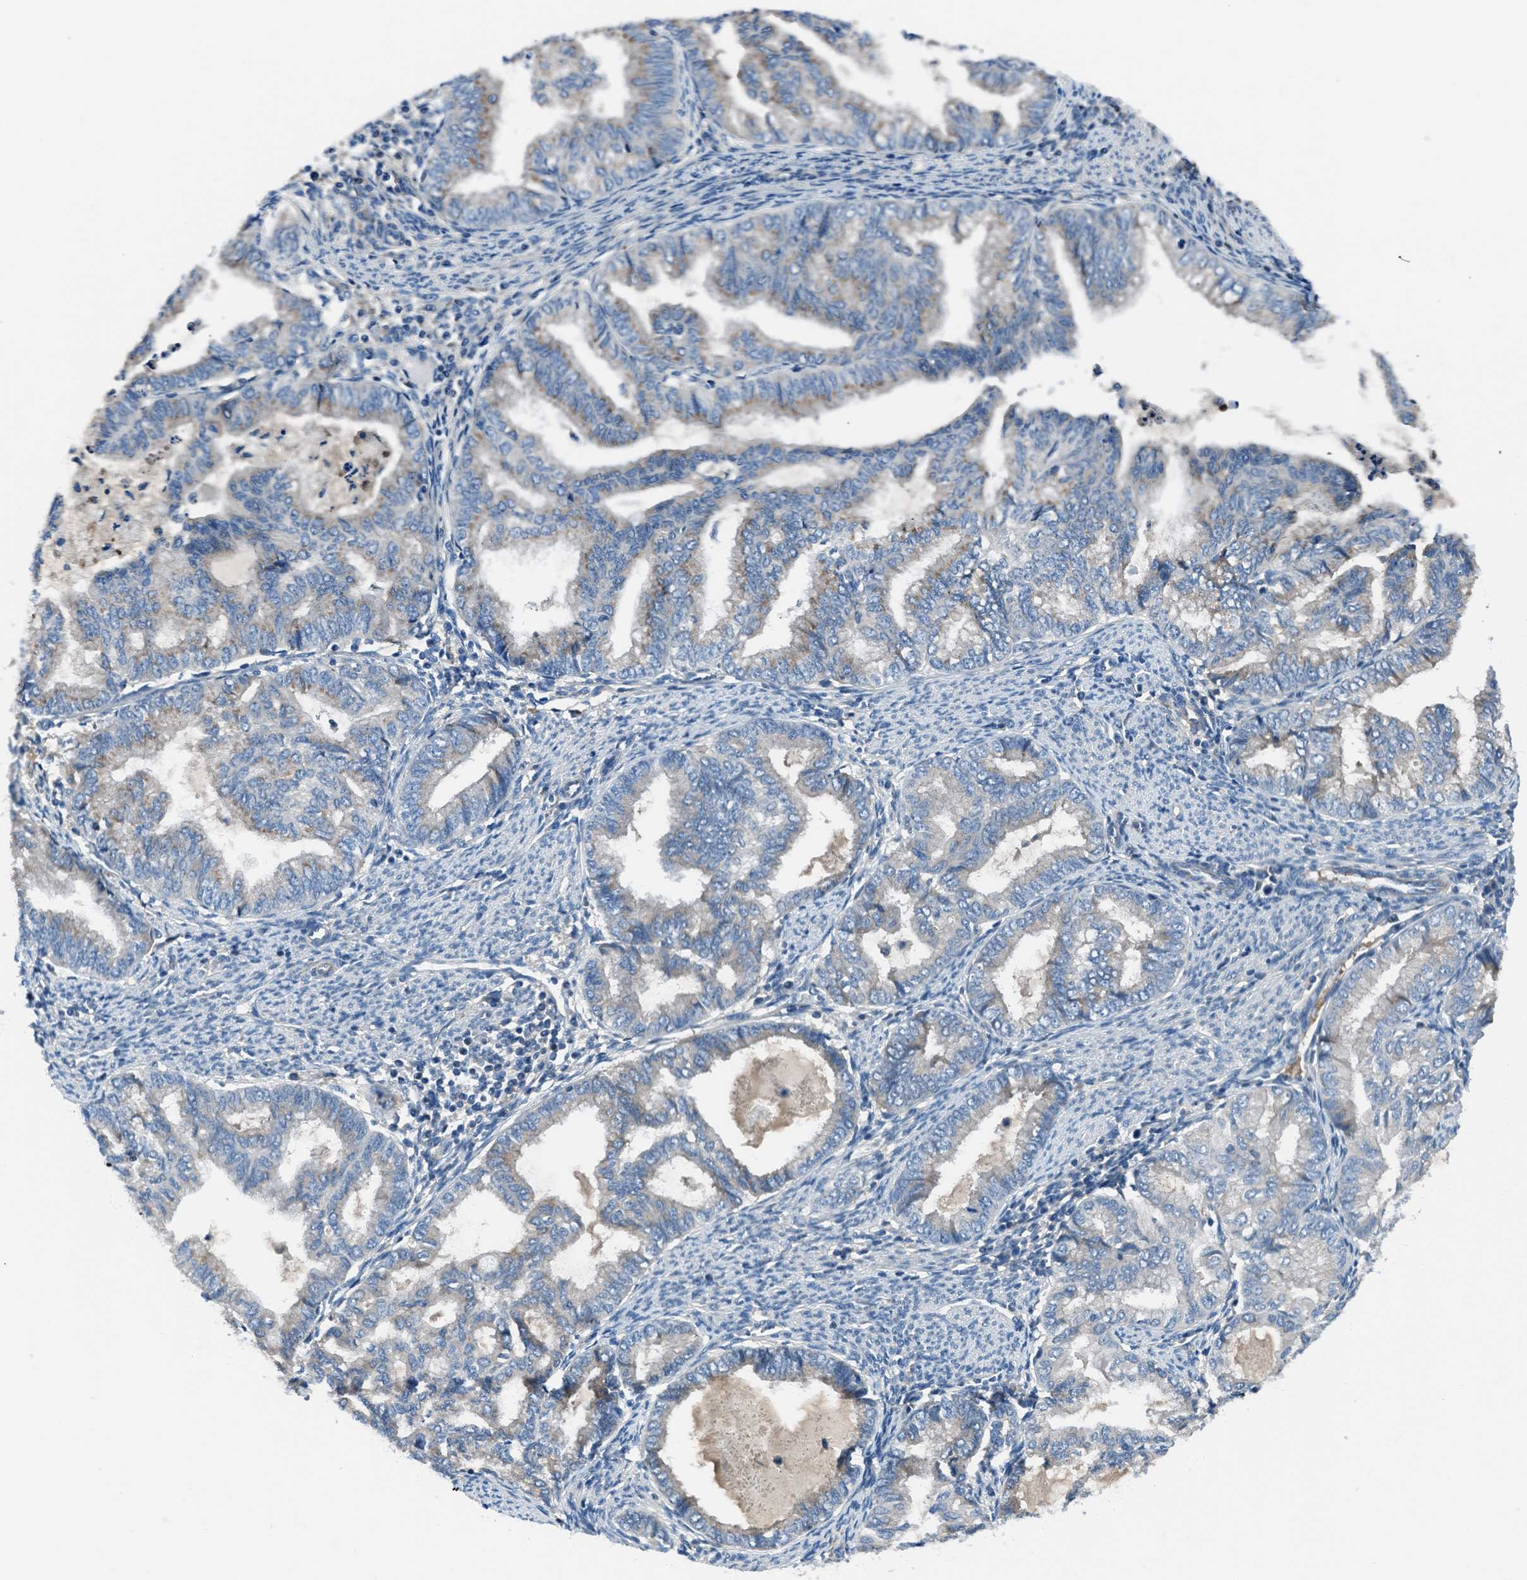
{"staining": {"intensity": "weak", "quantity": "<25%", "location": "cytoplasmic/membranous"}, "tissue": "endometrial cancer", "cell_type": "Tumor cells", "image_type": "cancer", "snomed": [{"axis": "morphology", "description": "Adenocarcinoma, NOS"}, {"axis": "topography", "description": "Endometrium"}], "caption": "Photomicrograph shows no significant protein positivity in tumor cells of adenocarcinoma (endometrial). The staining was performed using DAB (3,3'-diaminobenzidine) to visualize the protein expression in brown, while the nuclei were stained in blue with hematoxylin (Magnification: 20x).", "gene": "SLC38A6", "patient": {"sex": "female", "age": 79}}